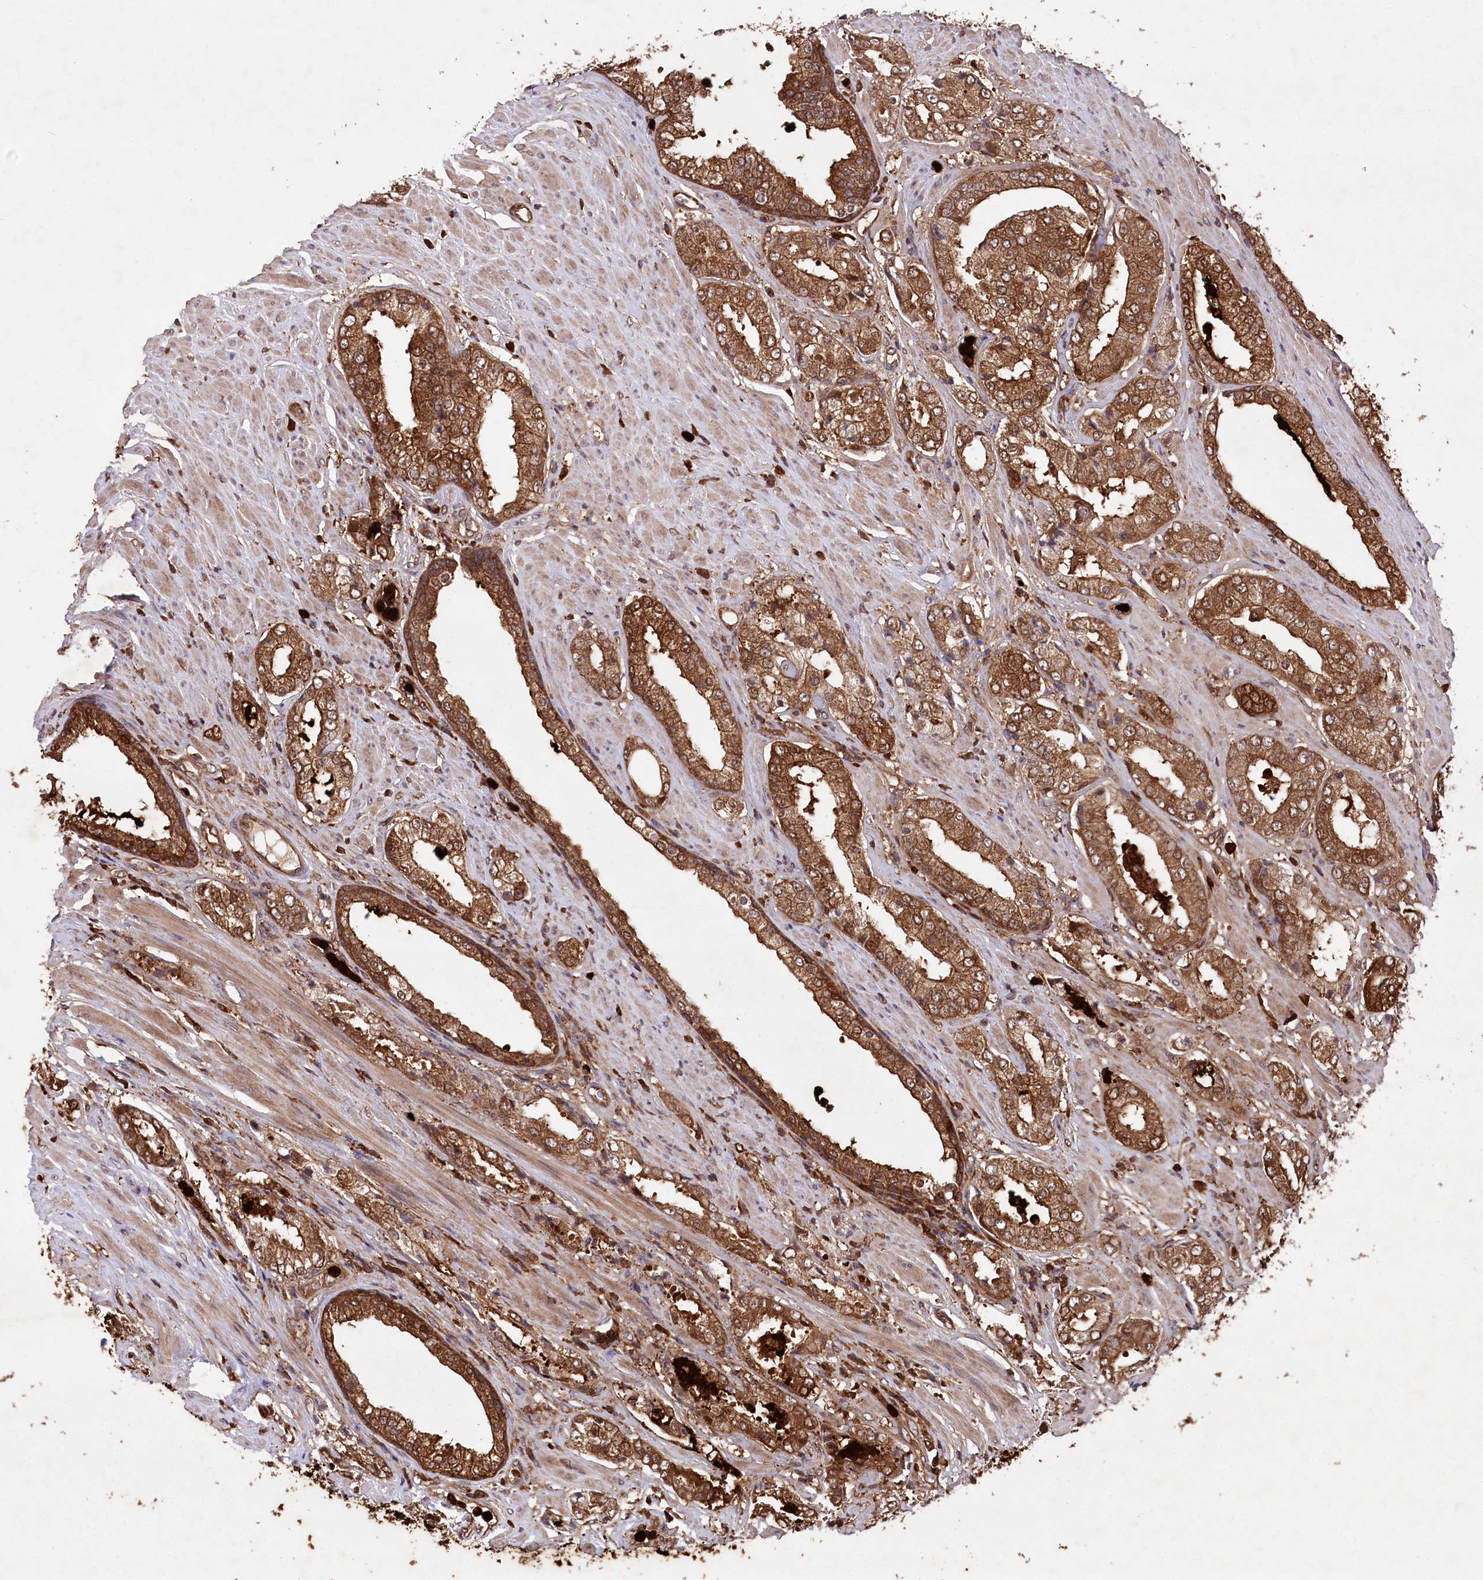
{"staining": {"intensity": "moderate", "quantity": ">75%", "location": "cytoplasmic/membranous"}, "tissue": "prostate cancer", "cell_type": "Tumor cells", "image_type": "cancer", "snomed": [{"axis": "morphology", "description": "Adenocarcinoma, Low grade"}, {"axis": "topography", "description": "Prostate"}], "caption": "High-magnification brightfield microscopy of prostate cancer stained with DAB (3,3'-diaminobenzidine) (brown) and counterstained with hematoxylin (blue). tumor cells exhibit moderate cytoplasmic/membranous positivity is present in about>75% of cells.", "gene": "LSG1", "patient": {"sex": "male", "age": 67}}